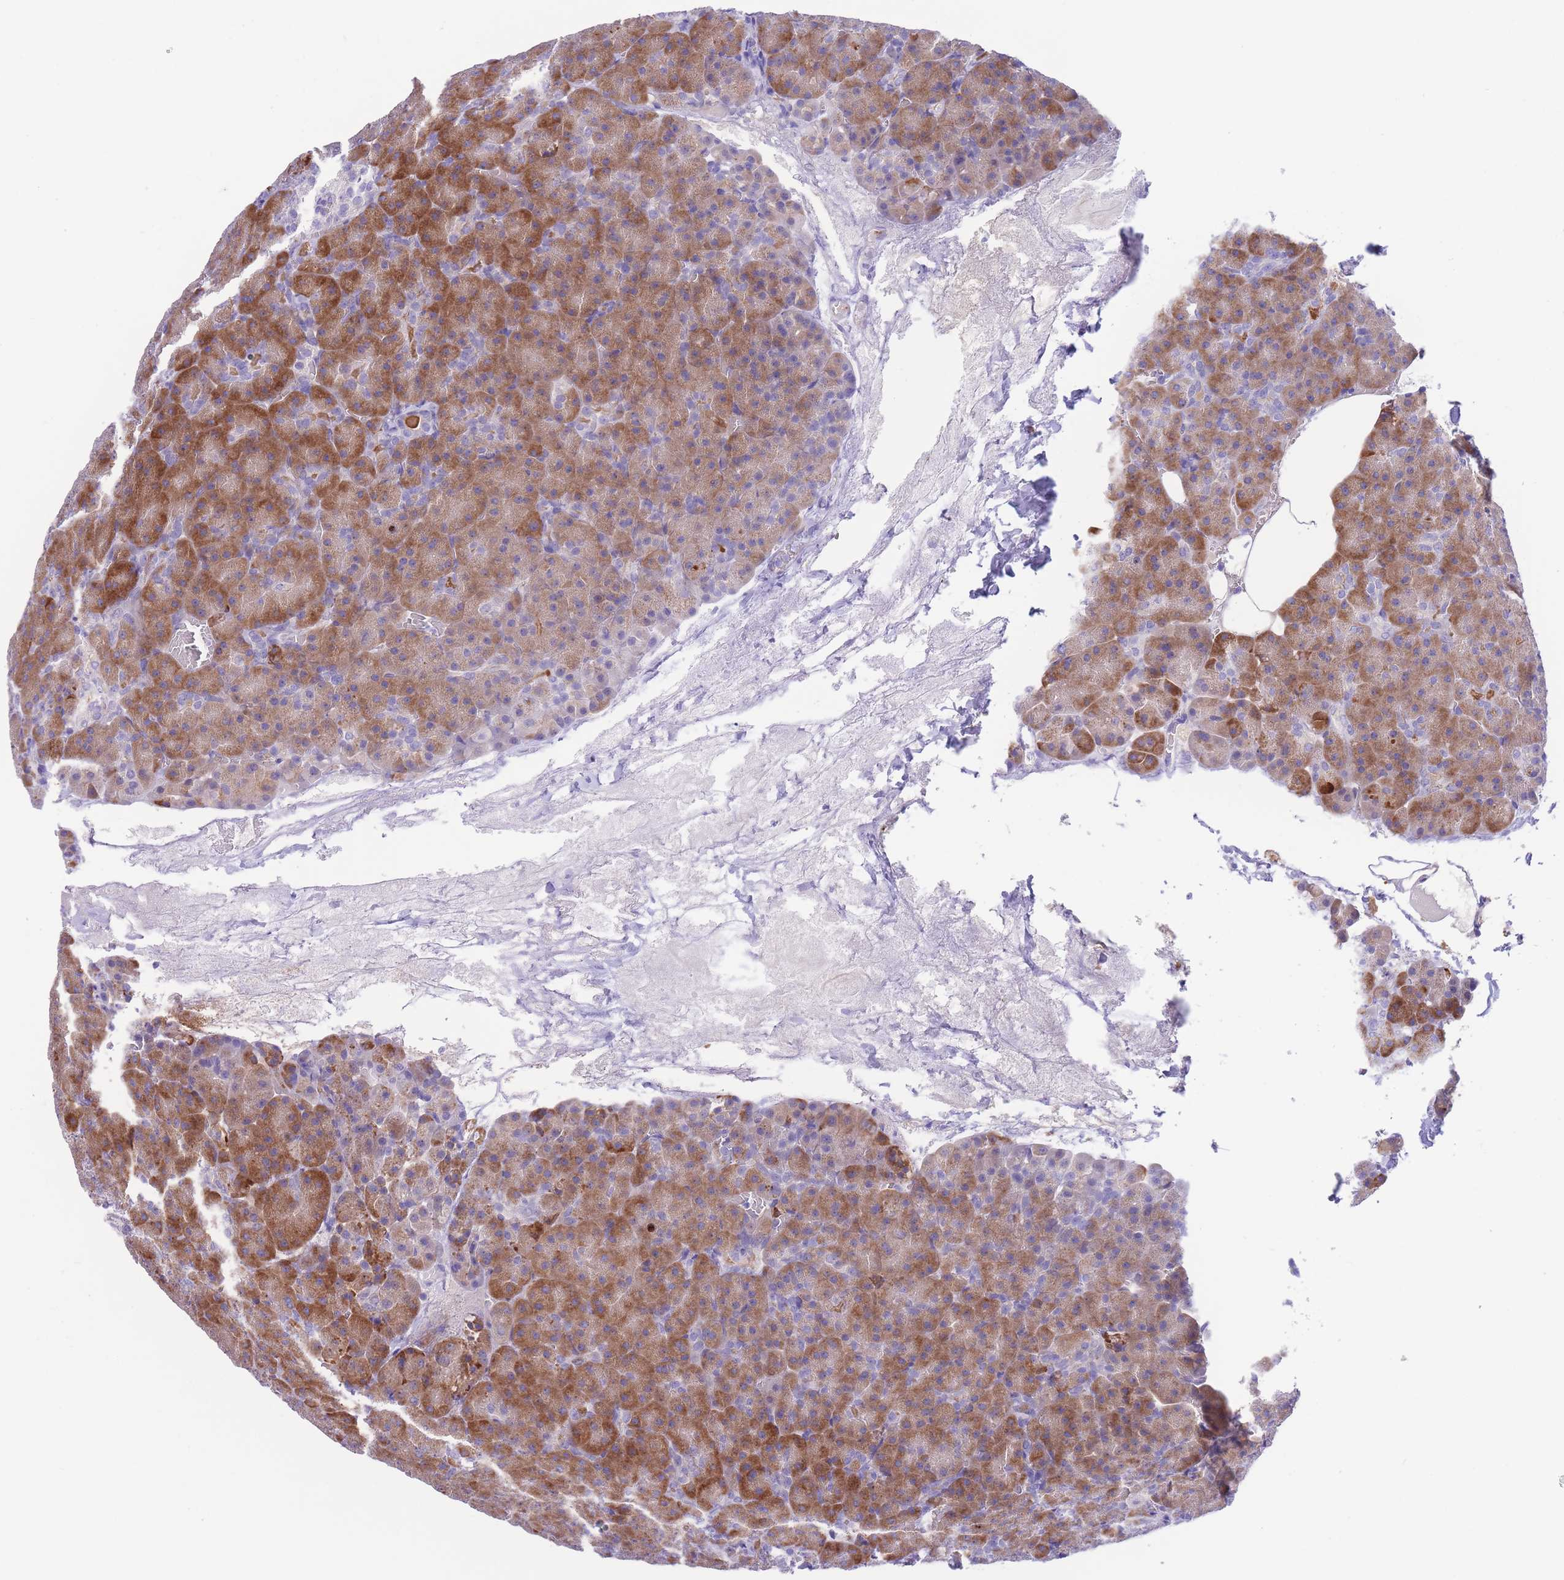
{"staining": {"intensity": "strong", "quantity": ">75%", "location": "cytoplasmic/membranous"}, "tissue": "pancreas", "cell_type": "Exocrine glandular cells", "image_type": "normal", "snomed": [{"axis": "morphology", "description": "Normal tissue, NOS"}, {"axis": "topography", "description": "Pancreas"}], "caption": "The histopathology image shows immunohistochemical staining of unremarkable pancreas. There is strong cytoplasmic/membranous expression is present in approximately >75% of exocrine glandular cells. The staining was performed using DAB (3,3'-diaminobenzidine), with brown indicating positive protein expression. Nuclei are stained blue with hematoxylin.", "gene": "DET1", "patient": {"sex": "female", "age": 74}}